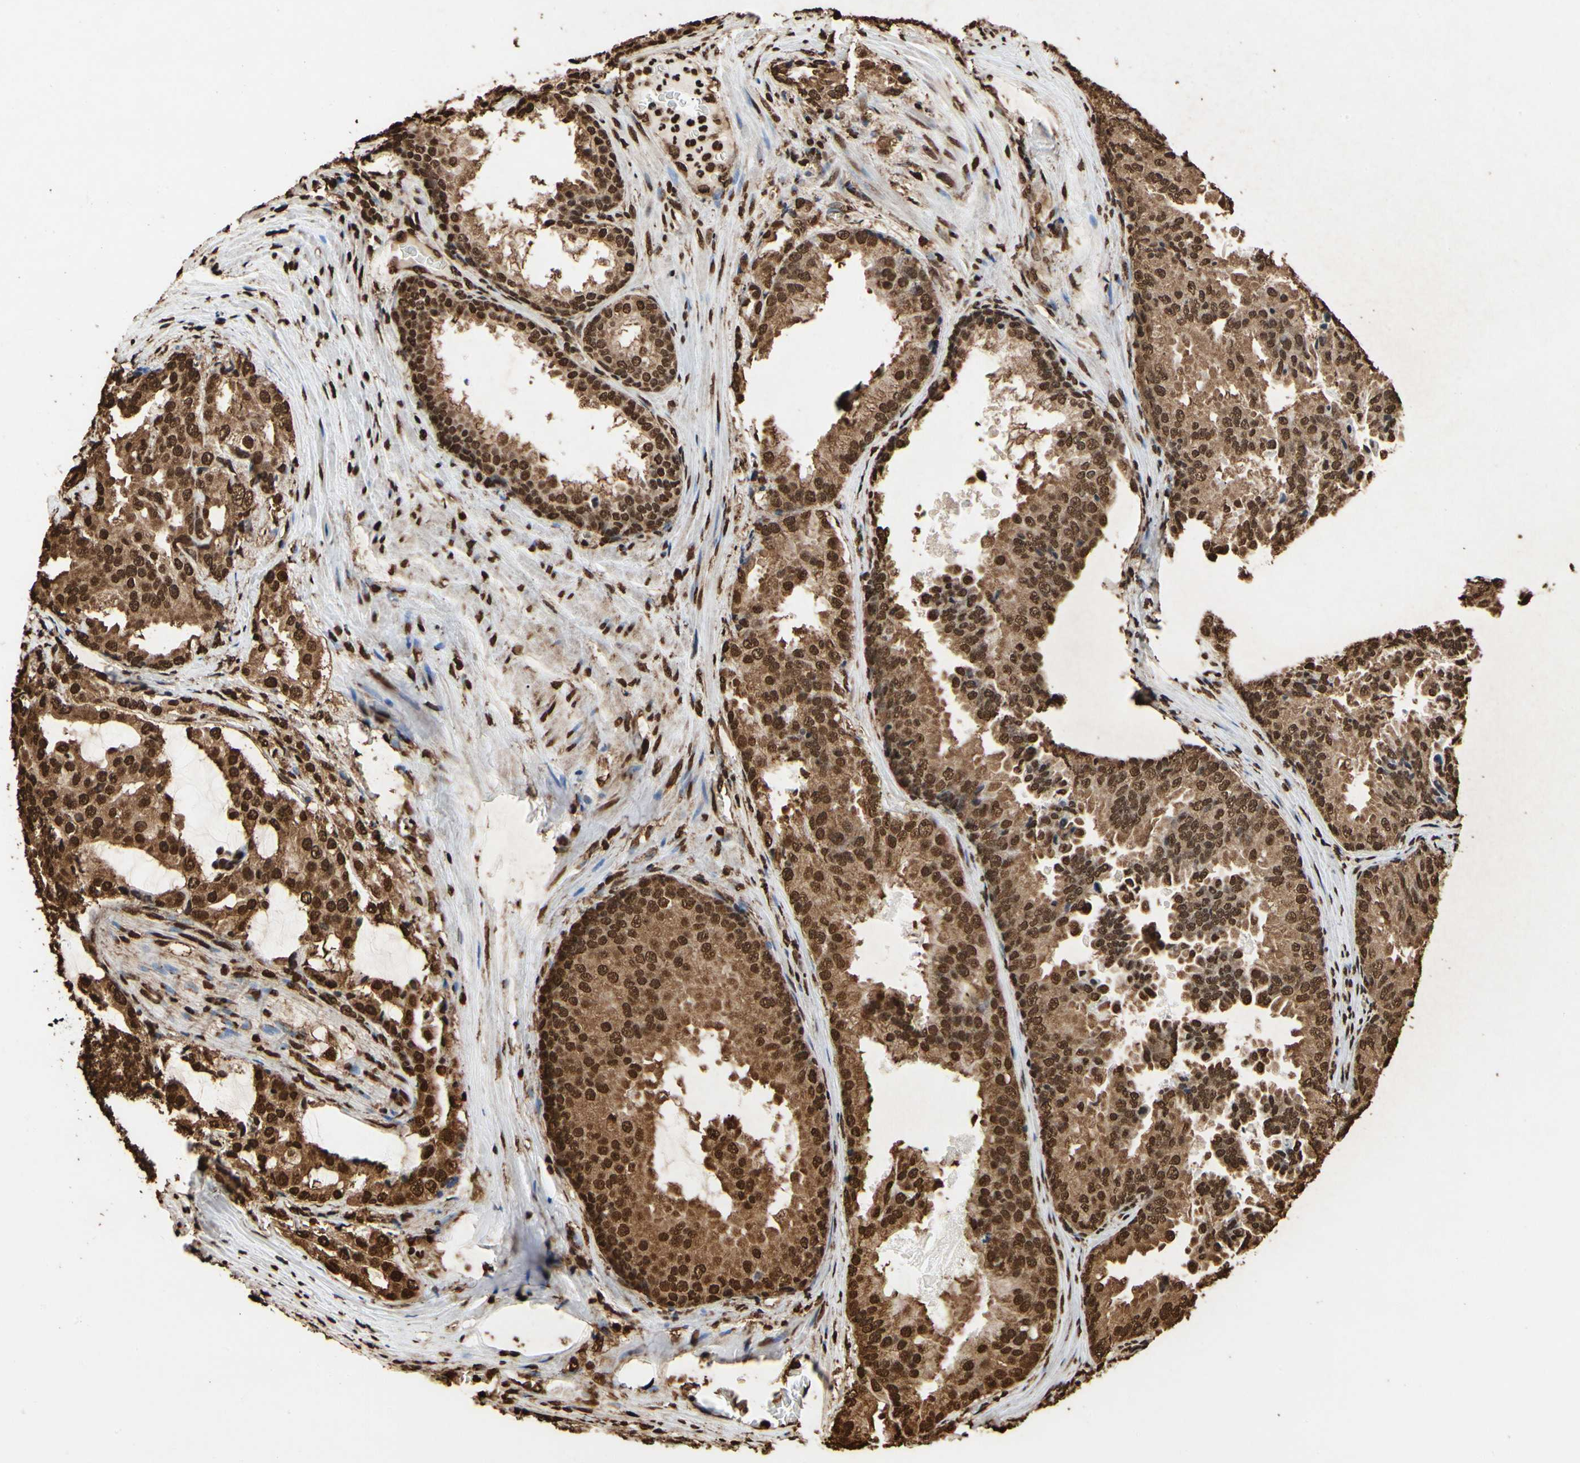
{"staining": {"intensity": "strong", "quantity": ">75%", "location": "cytoplasmic/membranous,nuclear"}, "tissue": "prostate cancer", "cell_type": "Tumor cells", "image_type": "cancer", "snomed": [{"axis": "morphology", "description": "Adenocarcinoma, High grade"}, {"axis": "topography", "description": "Prostate"}], "caption": "A photomicrograph of prostate cancer (high-grade adenocarcinoma) stained for a protein demonstrates strong cytoplasmic/membranous and nuclear brown staining in tumor cells.", "gene": "HNRNPK", "patient": {"sex": "male", "age": 73}}